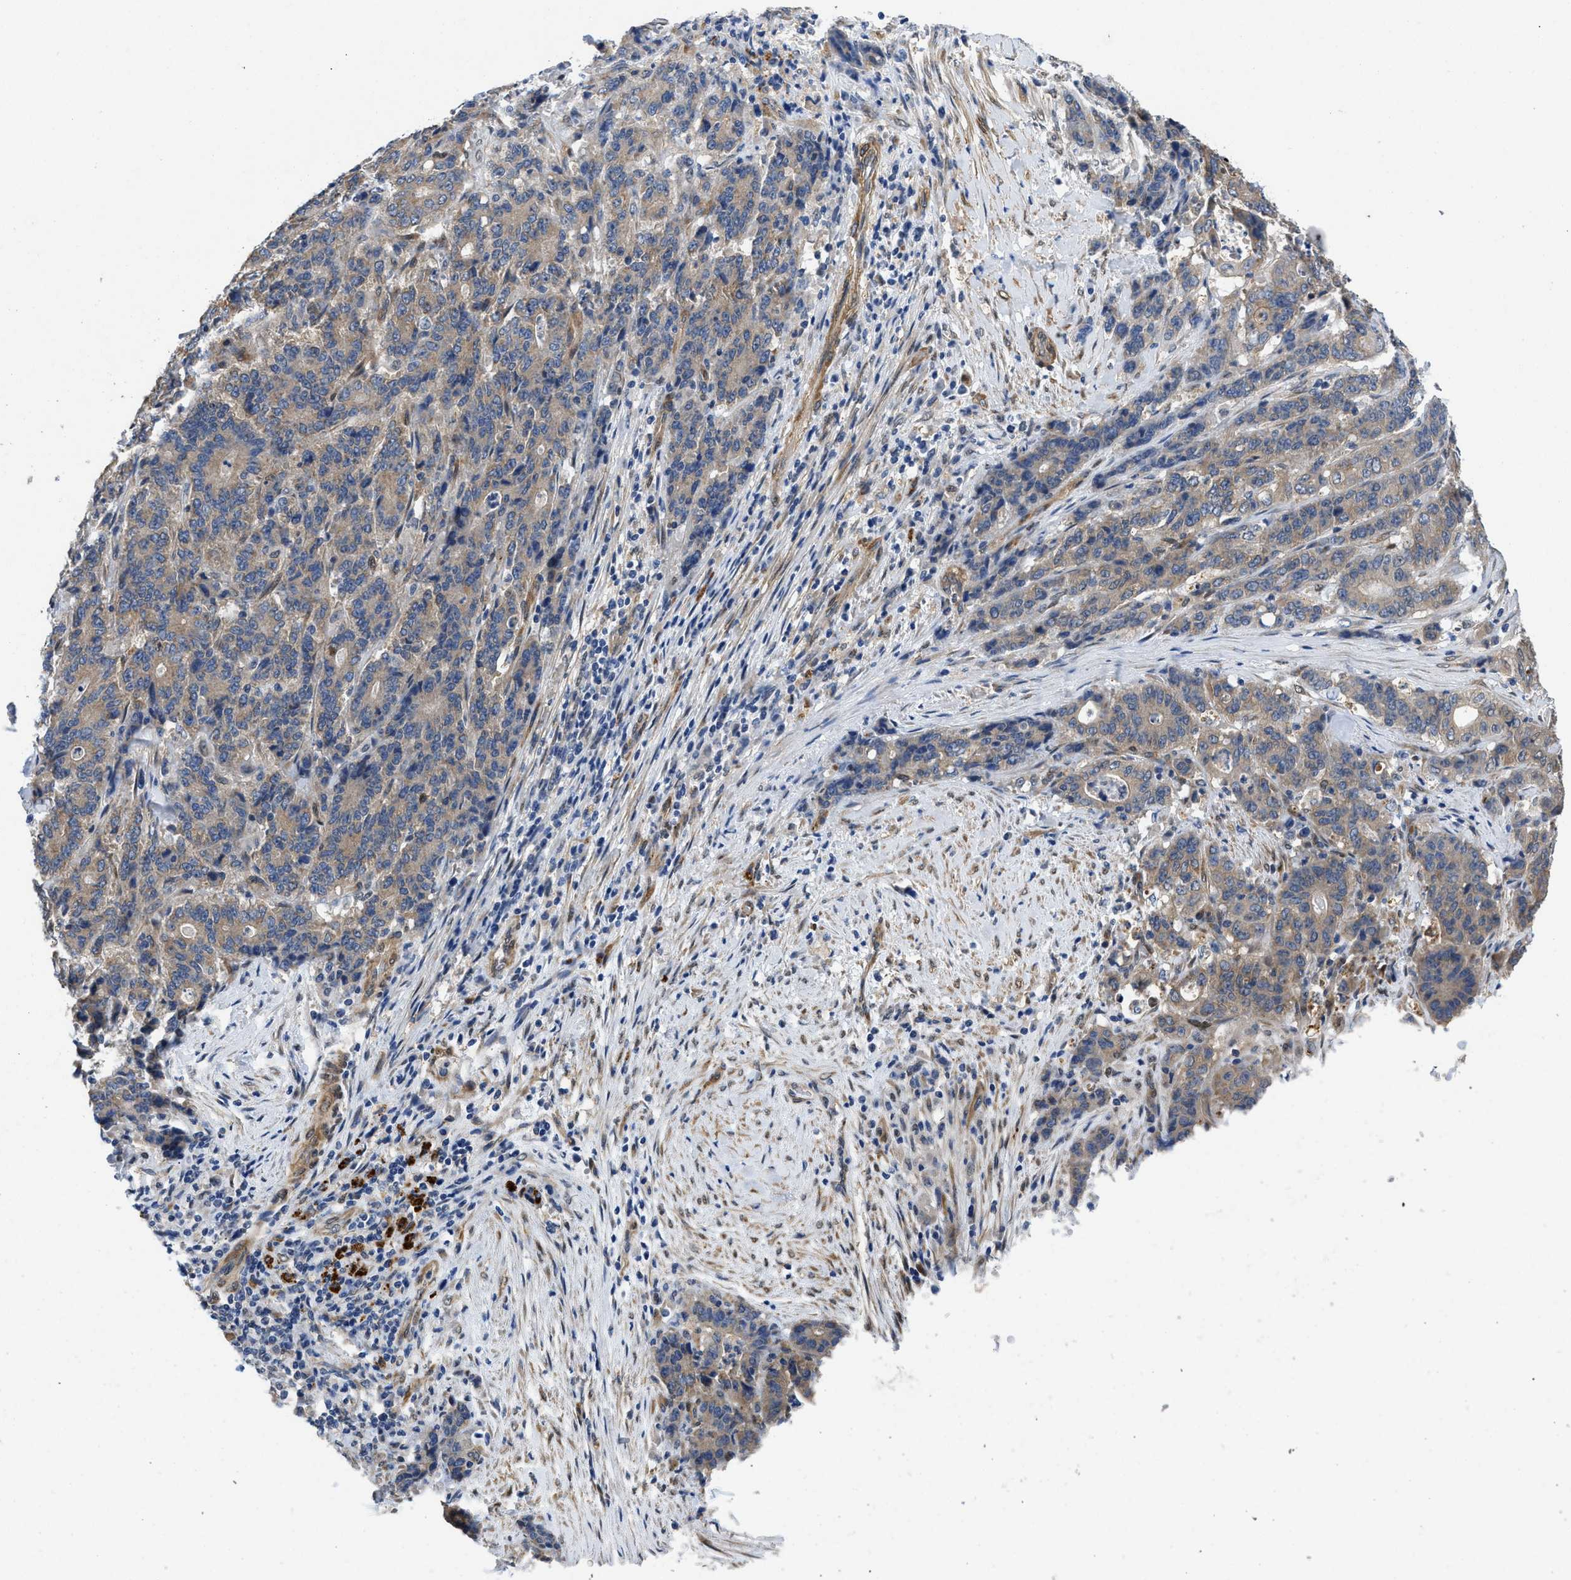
{"staining": {"intensity": "weak", "quantity": "25%-75%", "location": "cytoplasmic/membranous"}, "tissue": "stomach cancer", "cell_type": "Tumor cells", "image_type": "cancer", "snomed": [{"axis": "morphology", "description": "Adenocarcinoma, NOS"}, {"axis": "topography", "description": "Stomach"}], "caption": "Stomach cancer stained with a brown dye displays weak cytoplasmic/membranous positive staining in approximately 25%-75% of tumor cells.", "gene": "RAPH1", "patient": {"sex": "female", "age": 73}}